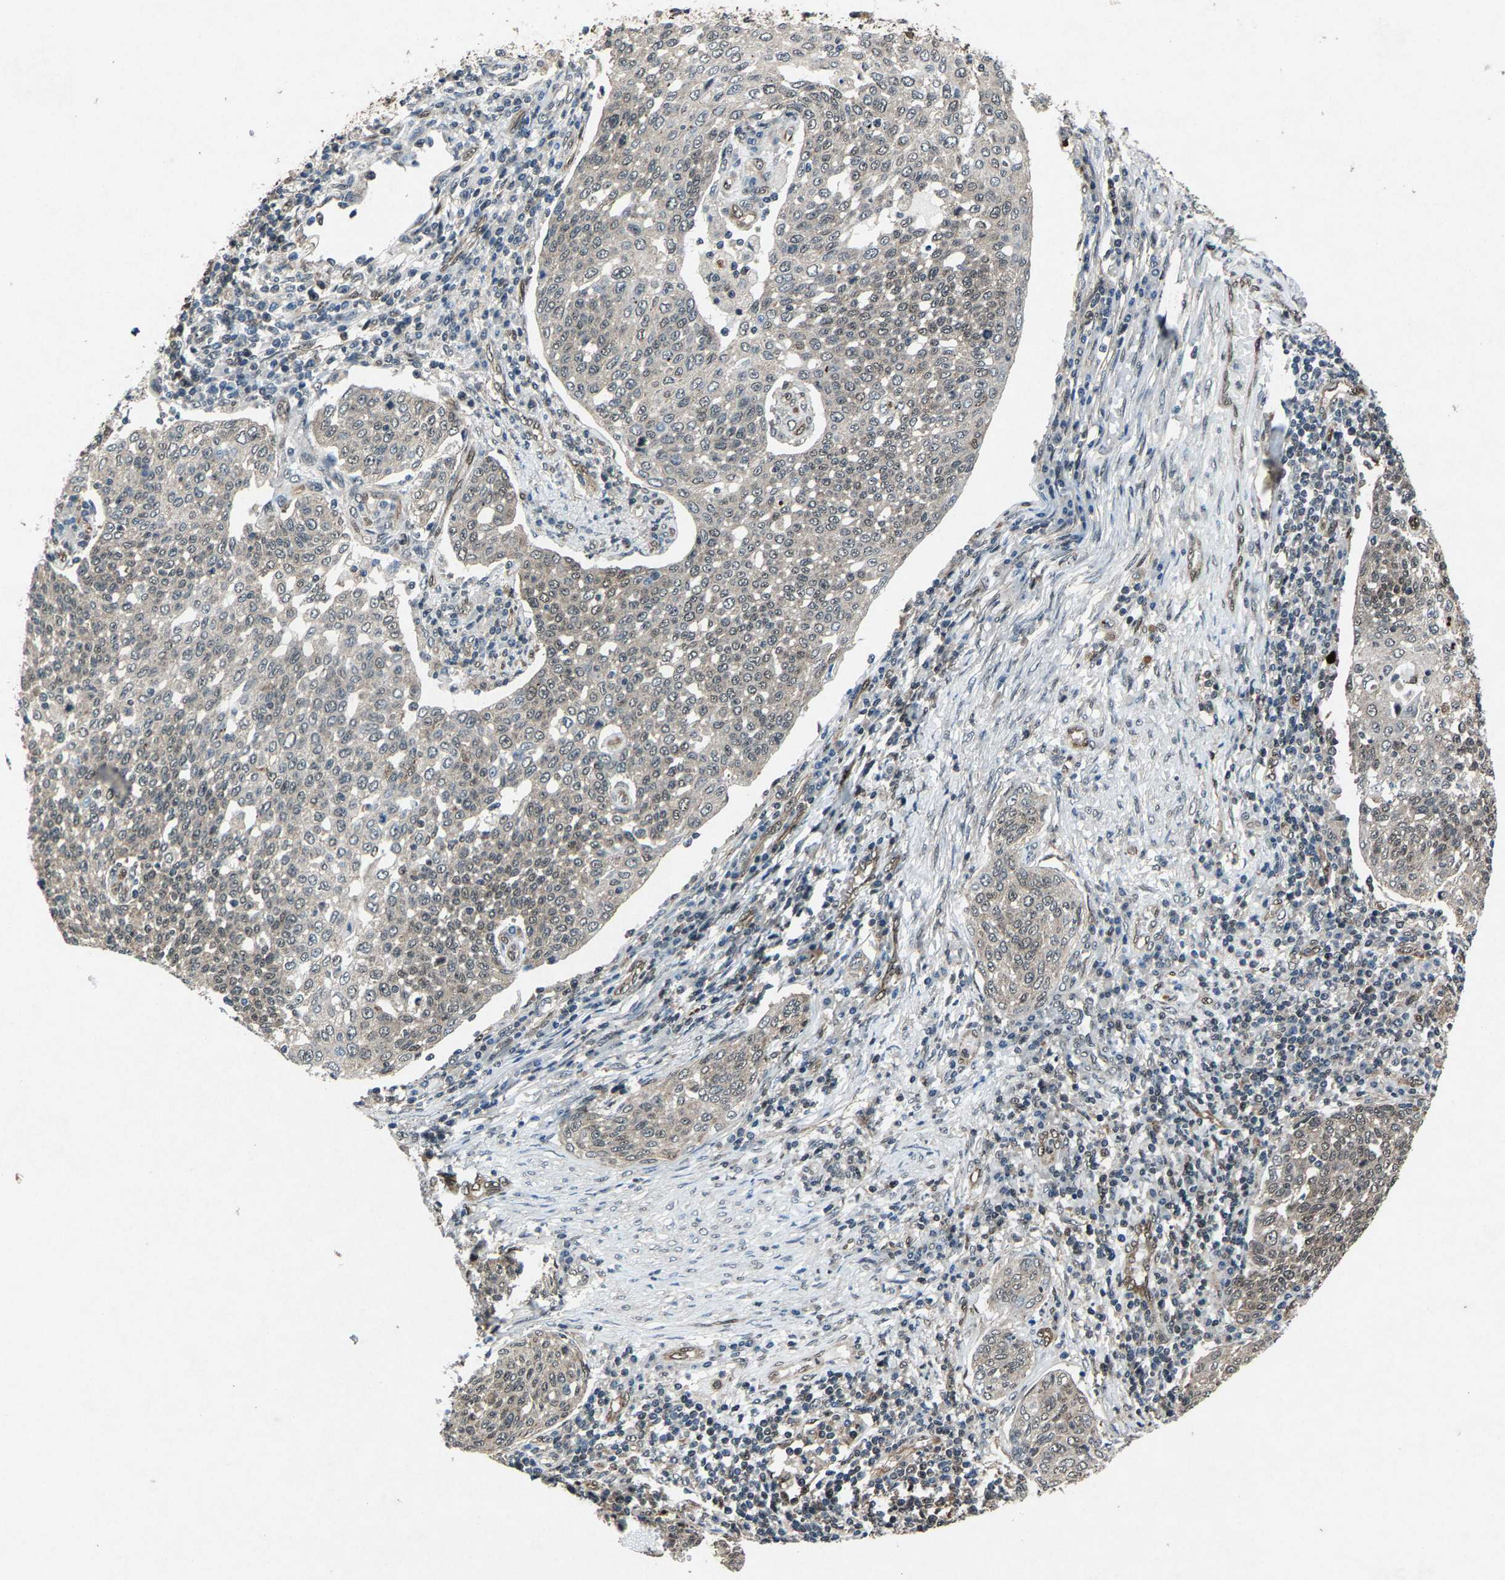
{"staining": {"intensity": "weak", "quantity": "<25%", "location": "cytoplasmic/membranous,nuclear"}, "tissue": "cervical cancer", "cell_type": "Tumor cells", "image_type": "cancer", "snomed": [{"axis": "morphology", "description": "Squamous cell carcinoma, NOS"}, {"axis": "topography", "description": "Cervix"}], "caption": "A histopathology image of human cervical cancer is negative for staining in tumor cells.", "gene": "ATXN3", "patient": {"sex": "female", "age": 34}}